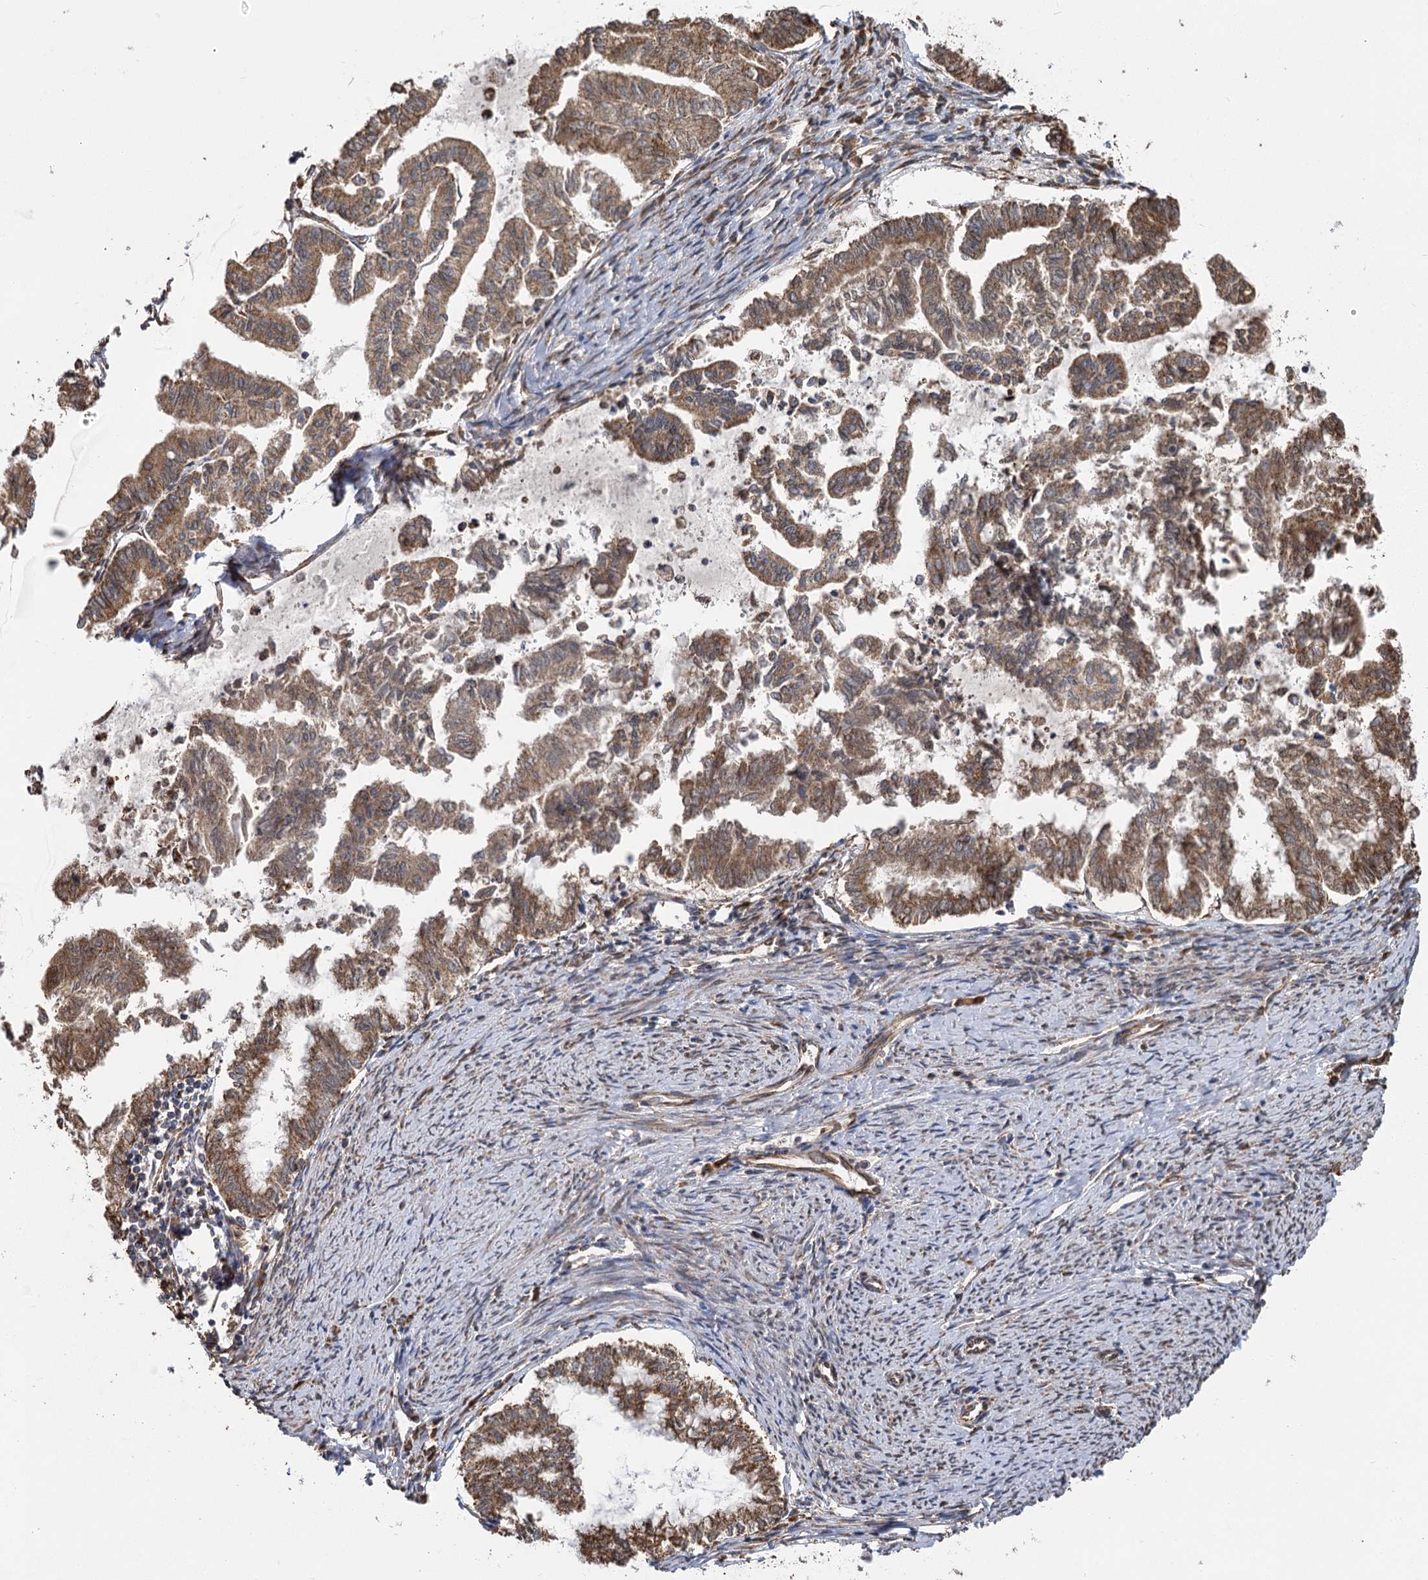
{"staining": {"intensity": "moderate", "quantity": ">75%", "location": "cytoplasmic/membranous"}, "tissue": "endometrial cancer", "cell_type": "Tumor cells", "image_type": "cancer", "snomed": [{"axis": "morphology", "description": "Adenocarcinoma, NOS"}, {"axis": "topography", "description": "Endometrium"}], "caption": "Protein analysis of adenocarcinoma (endometrial) tissue displays moderate cytoplasmic/membranous expression in approximately >75% of tumor cells.", "gene": "IL11RA", "patient": {"sex": "female", "age": 79}}